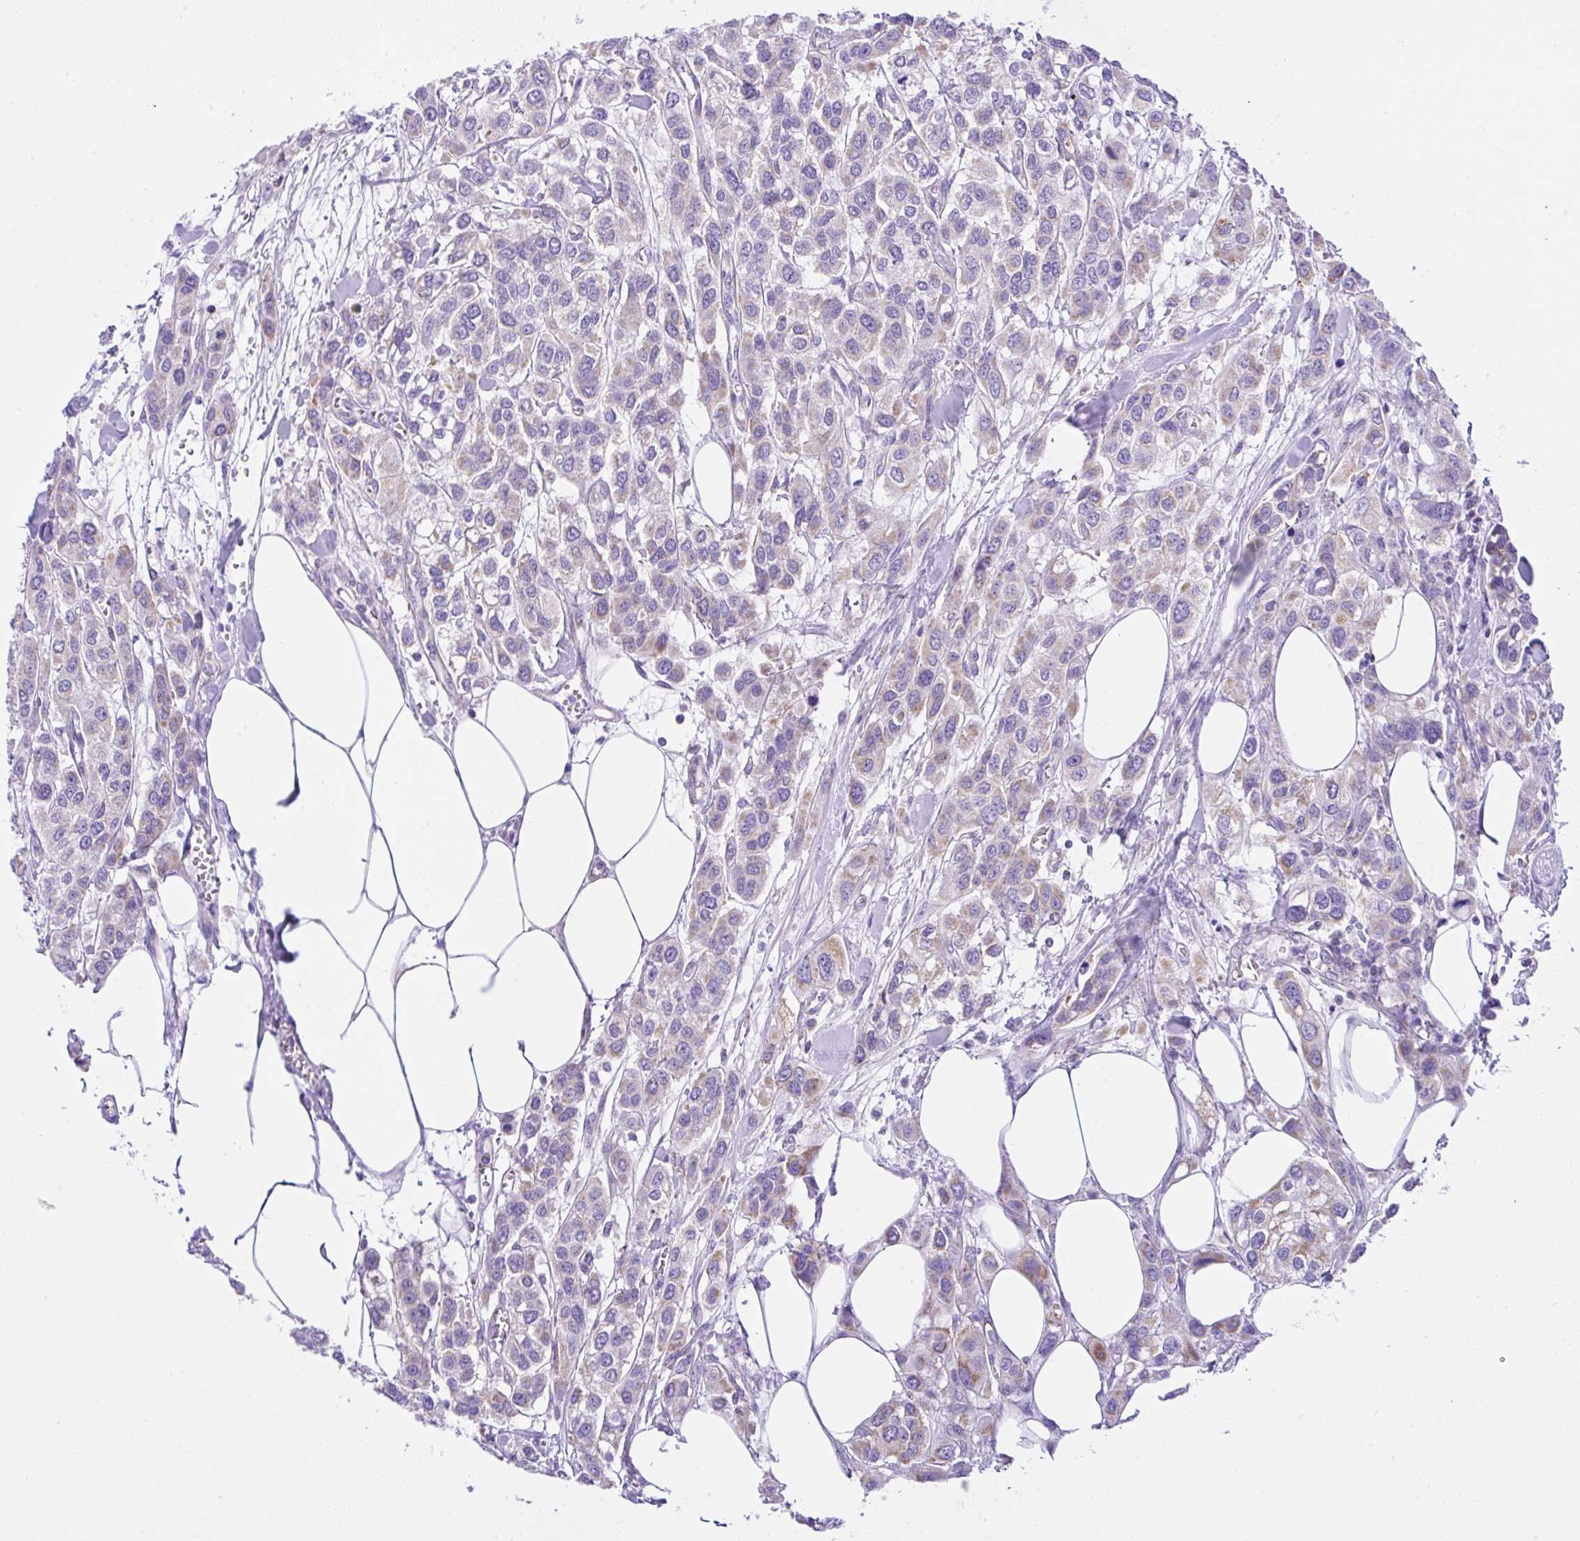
{"staining": {"intensity": "weak", "quantity": "<25%", "location": "cytoplasmic/membranous"}, "tissue": "urothelial cancer", "cell_type": "Tumor cells", "image_type": "cancer", "snomed": [{"axis": "morphology", "description": "Urothelial carcinoma, High grade"}, {"axis": "topography", "description": "Urinary bladder"}], "caption": "Histopathology image shows no protein positivity in tumor cells of high-grade urothelial carcinoma tissue.", "gene": "SLC13A1", "patient": {"sex": "male", "age": 67}}